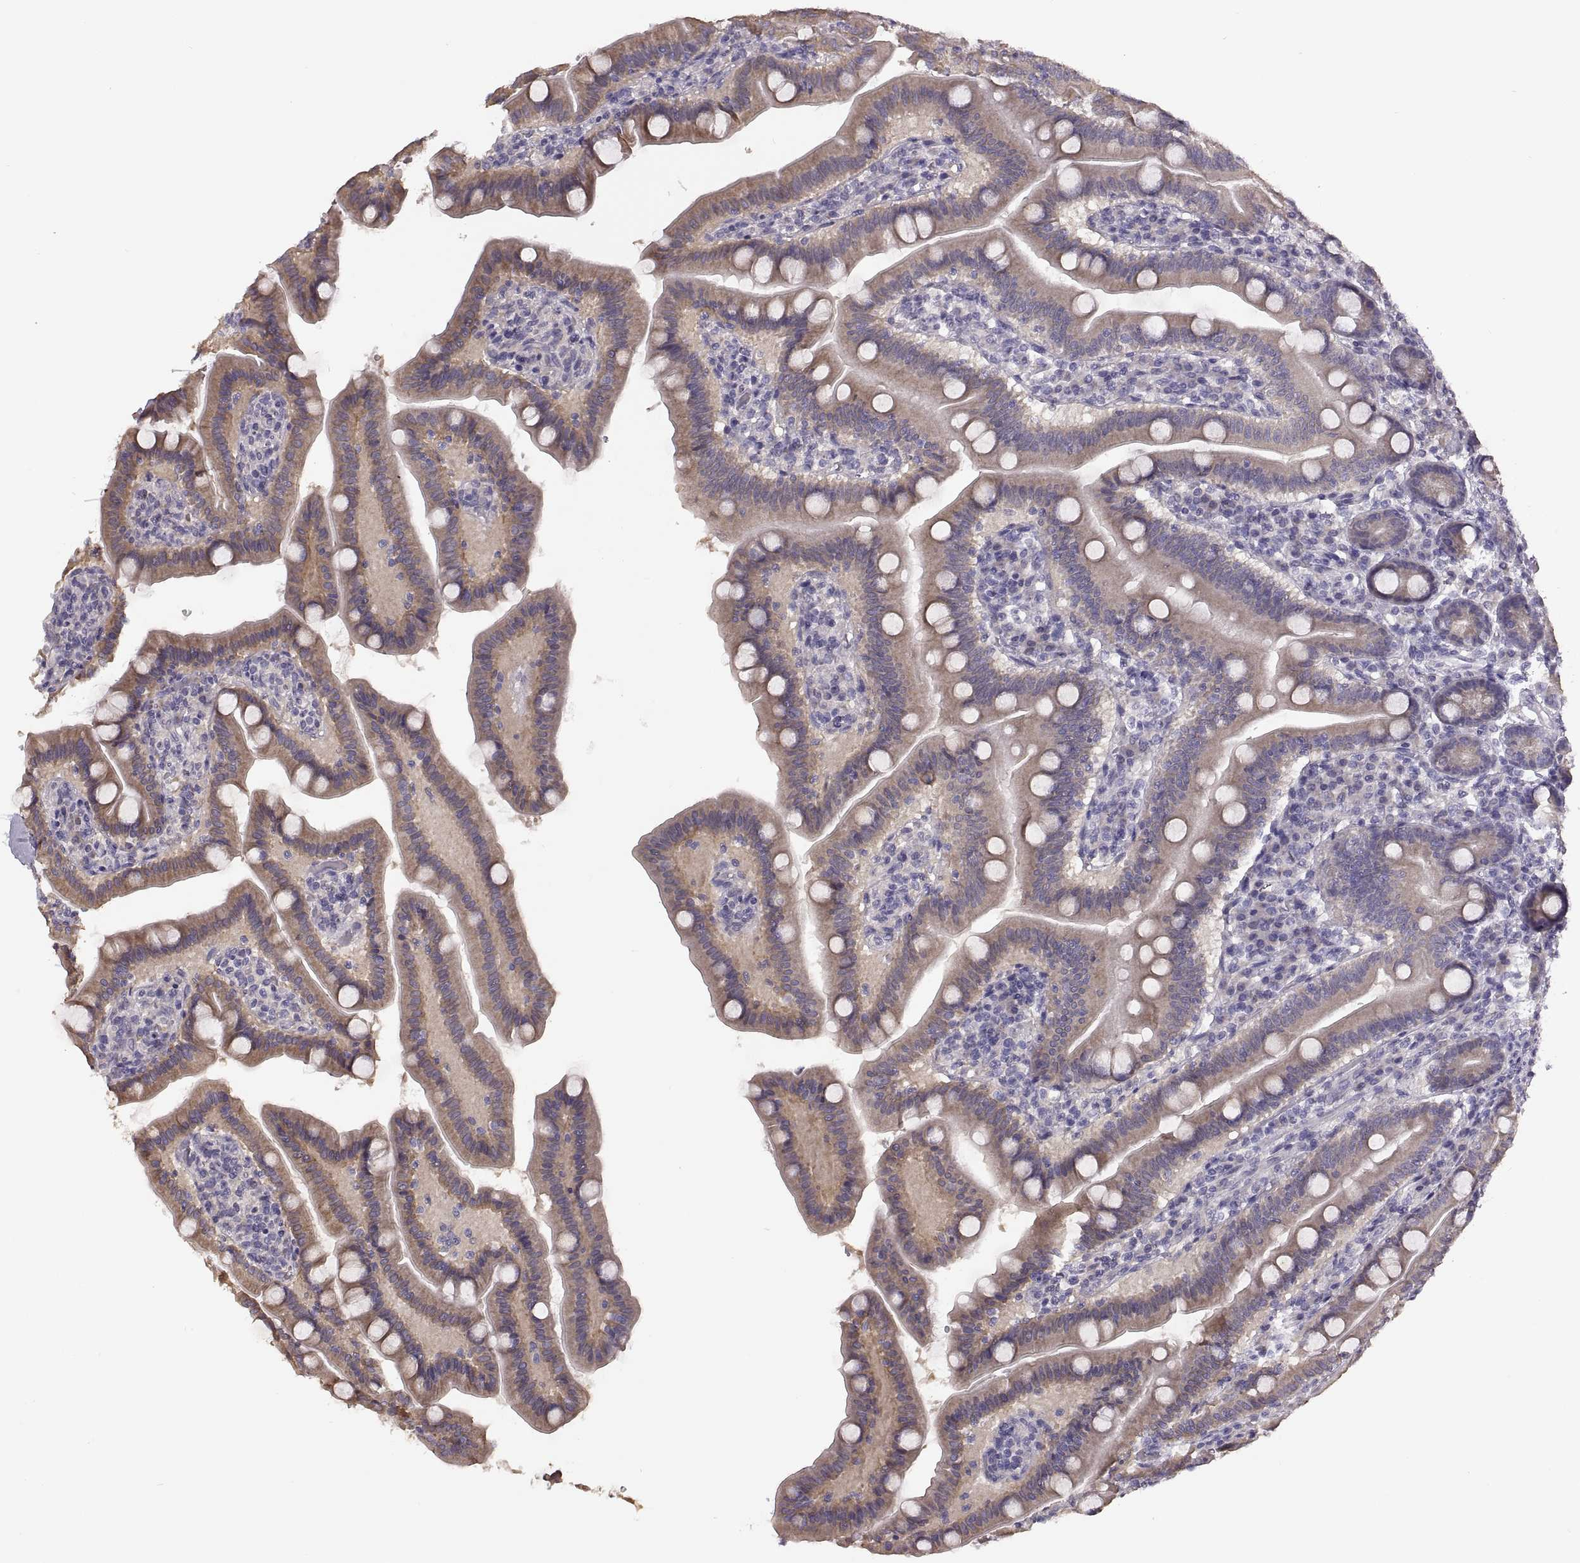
{"staining": {"intensity": "moderate", "quantity": ">75%", "location": "cytoplasmic/membranous"}, "tissue": "small intestine", "cell_type": "Glandular cells", "image_type": "normal", "snomed": [{"axis": "morphology", "description": "Normal tissue, NOS"}, {"axis": "topography", "description": "Small intestine"}], "caption": "Small intestine stained with a brown dye displays moderate cytoplasmic/membranous positive staining in about >75% of glandular cells.", "gene": "ACSBG2", "patient": {"sex": "male", "age": 66}}